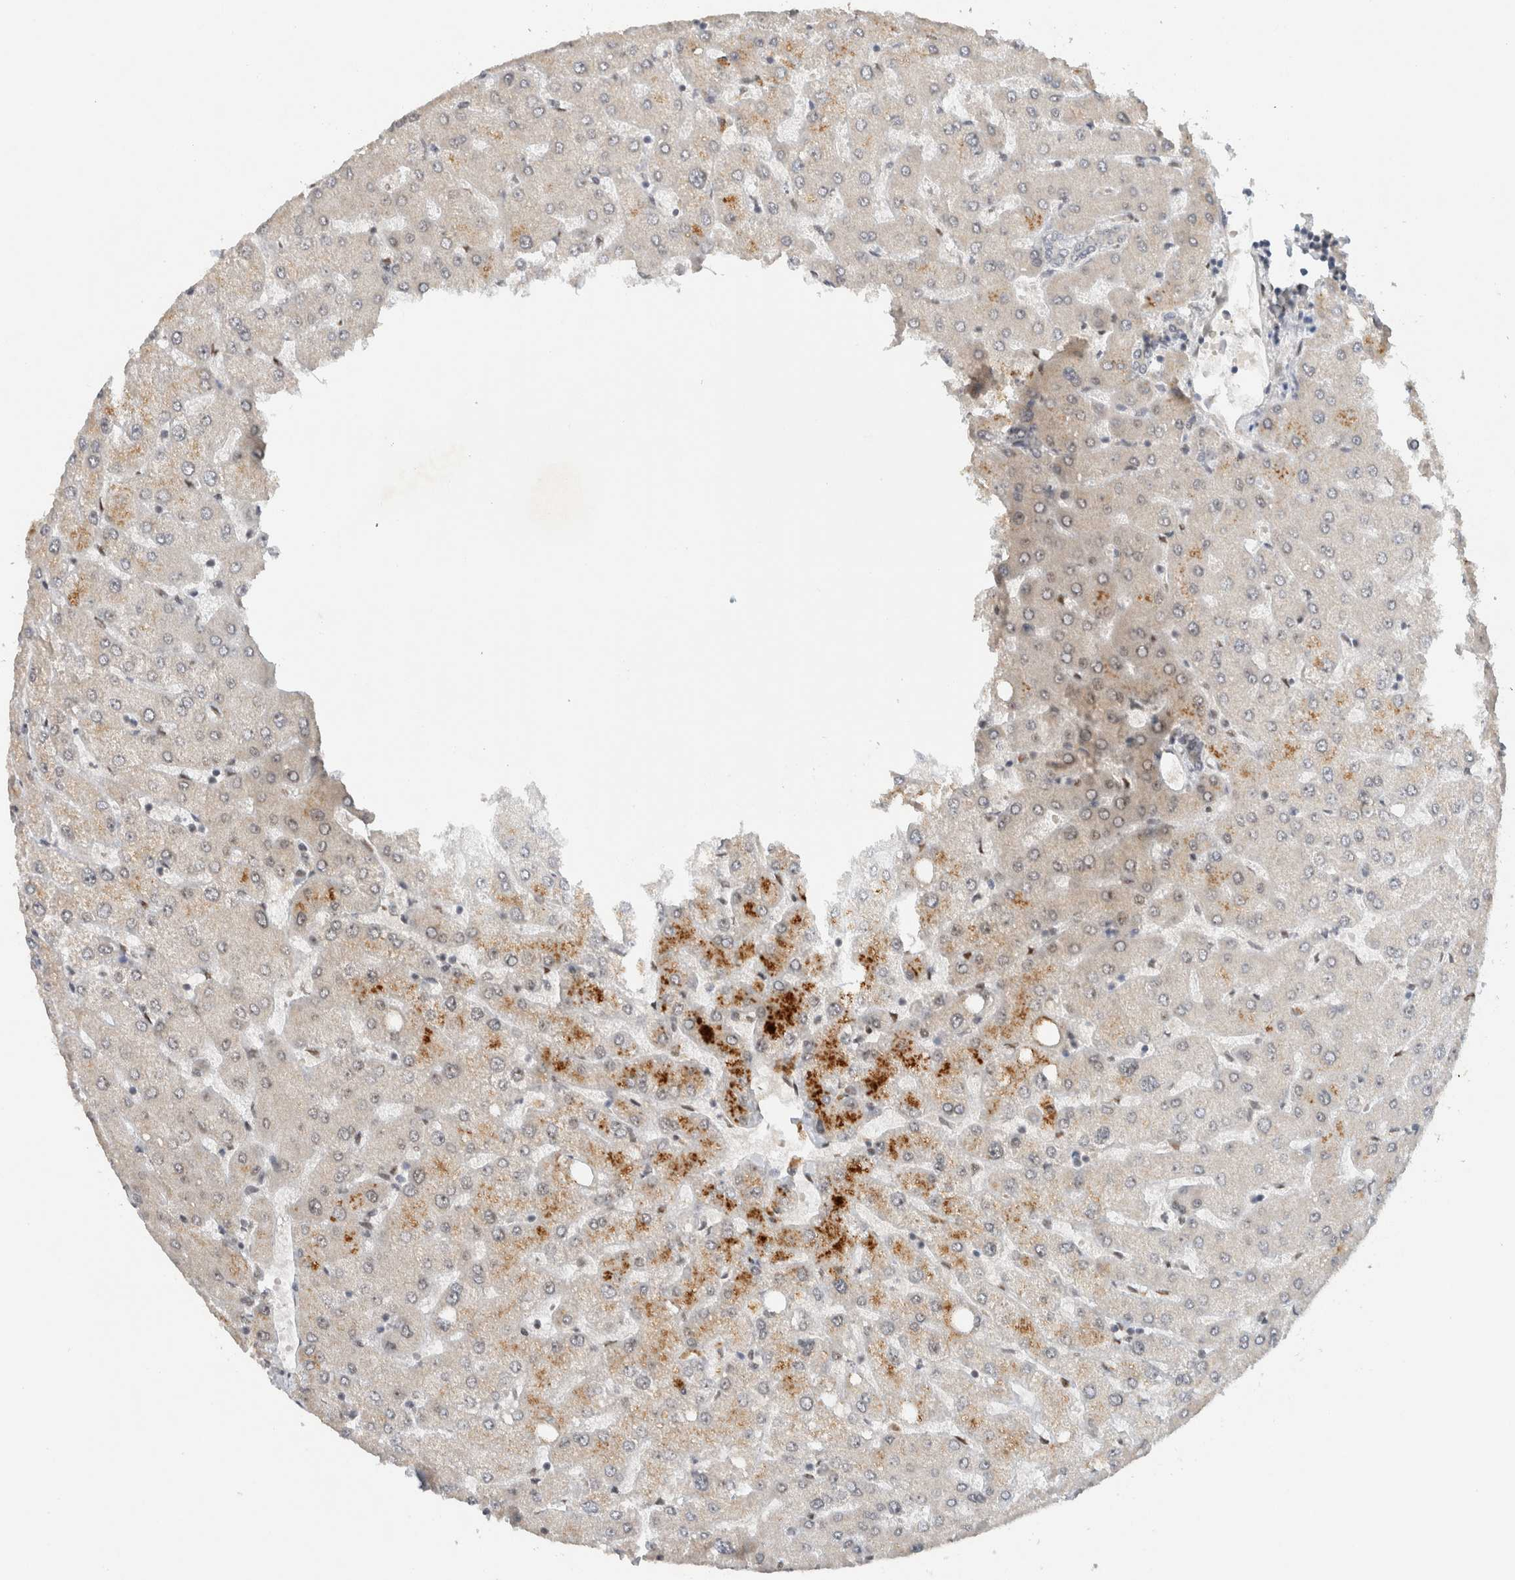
{"staining": {"intensity": "negative", "quantity": "none", "location": "none"}, "tissue": "liver", "cell_type": "Cholangiocytes", "image_type": "normal", "snomed": [{"axis": "morphology", "description": "Normal tissue, NOS"}, {"axis": "topography", "description": "Liver"}], "caption": "There is no significant positivity in cholangiocytes of liver.", "gene": "DDX42", "patient": {"sex": "female", "age": 54}}